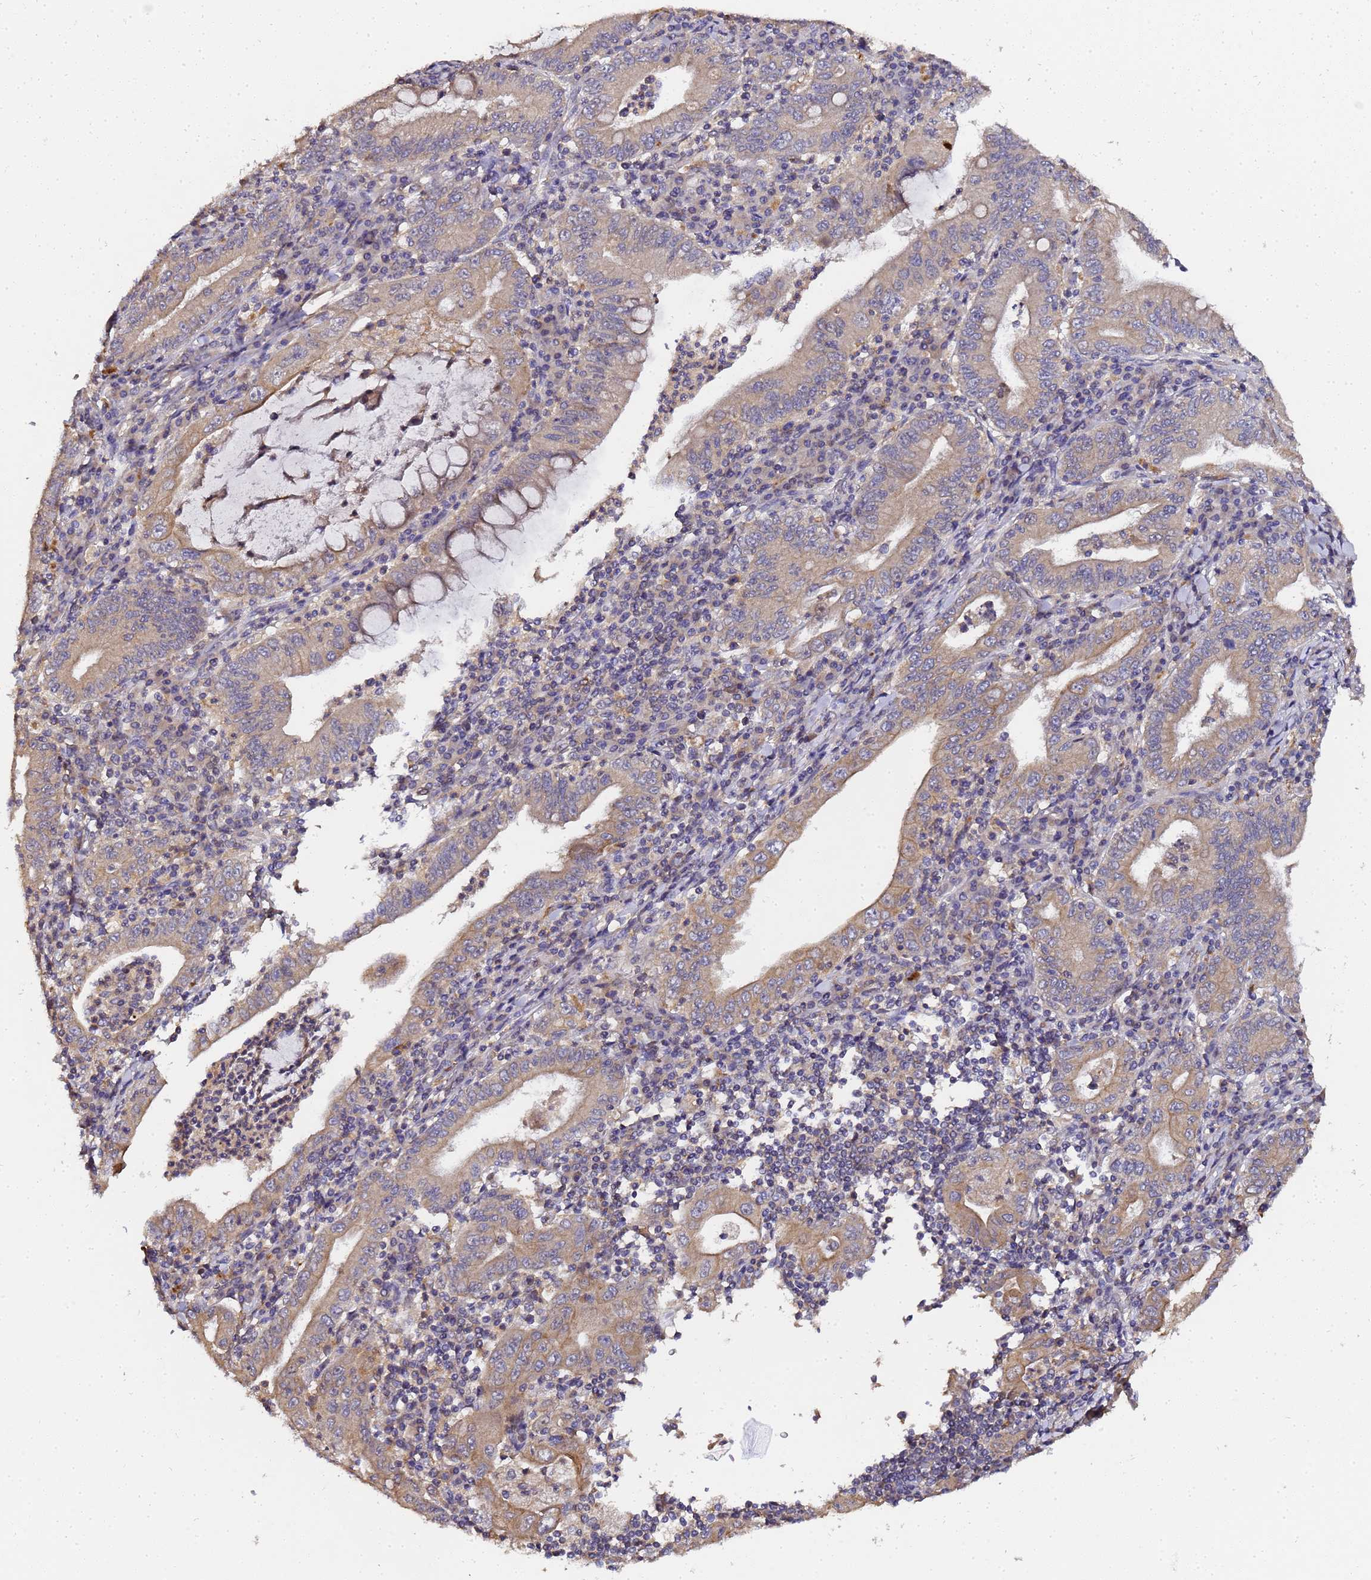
{"staining": {"intensity": "weak", "quantity": ">75%", "location": "cytoplasmic/membranous"}, "tissue": "stomach cancer", "cell_type": "Tumor cells", "image_type": "cancer", "snomed": [{"axis": "morphology", "description": "Normal tissue, NOS"}, {"axis": "morphology", "description": "Adenocarcinoma, NOS"}, {"axis": "topography", "description": "Esophagus"}, {"axis": "topography", "description": "Stomach, upper"}, {"axis": "topography", "description": "Peripheral nerve tissue"}], "caption": "Protein expression analysis of human stomach cancer (adenocarcinoma) reveals weak cytoplasmic/membranous staining in approximately >75% of tumor cells.", "gene": "LGI4", "patient": {"sex": "male", "age": 62}}